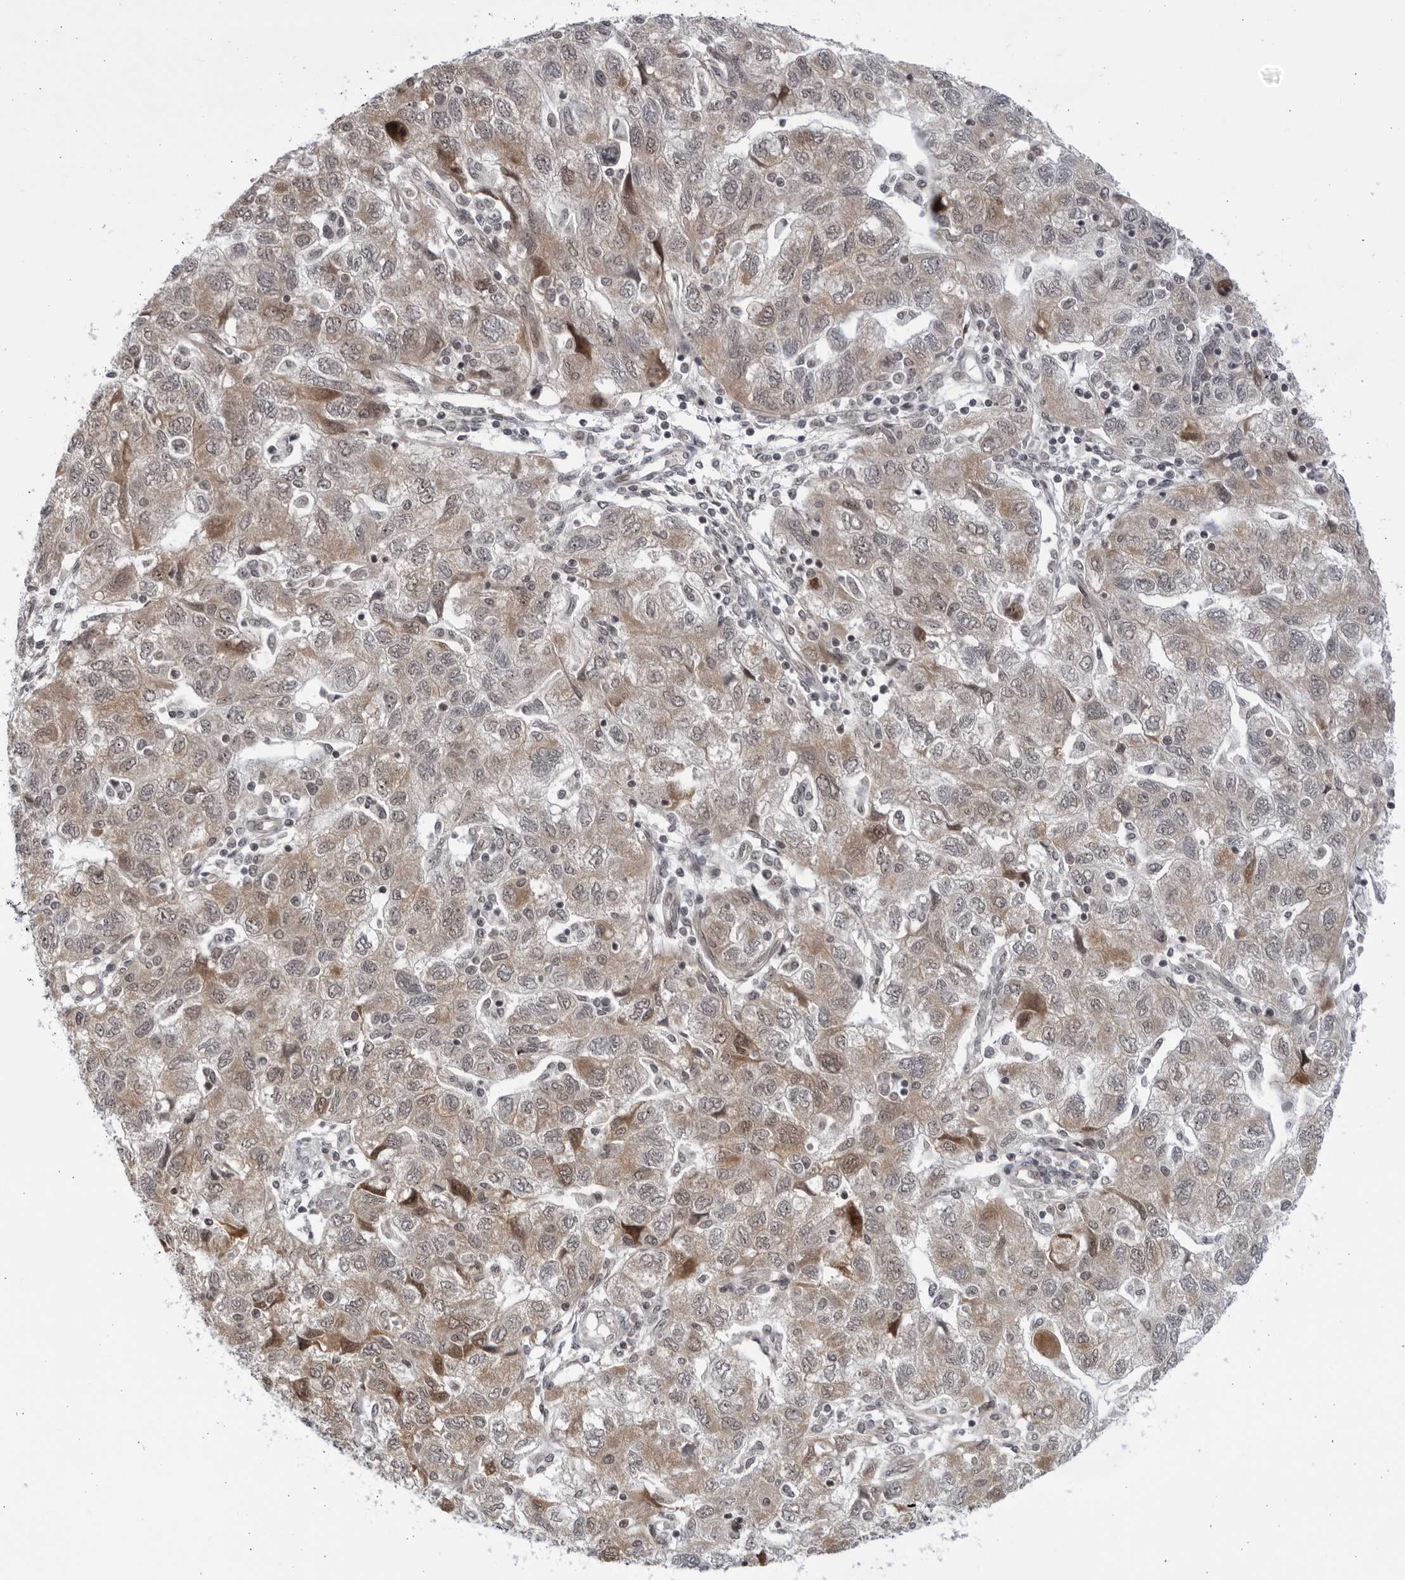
{"staining": {"intensity": "moderate", "quantity": "25%-75%", "location": "cytoplasmic/membranous,nuclear"}, "tissue": "ovarian cancer", "cell_type": "Tumor cells", "image_type": "cancer", "snomed": [{"axis": "morphology", "description": "Carcinoma, NOS"}, {"axis": "morphology", "description": "Cystadenocarcinoma, serous, NOS"}, {"axis": "topography", "description": "Ovary"}], "caption": "Immunohistochemical staining of serous cystadenocarcinoma (ovarian) reveals medium levels of moderate cytoplasmic/membranous and nuclear protein expression in about 25%-75% of tumor cells.", "gene": "ITGB3BP", "patient": {"sex": "female", "age": 69}}